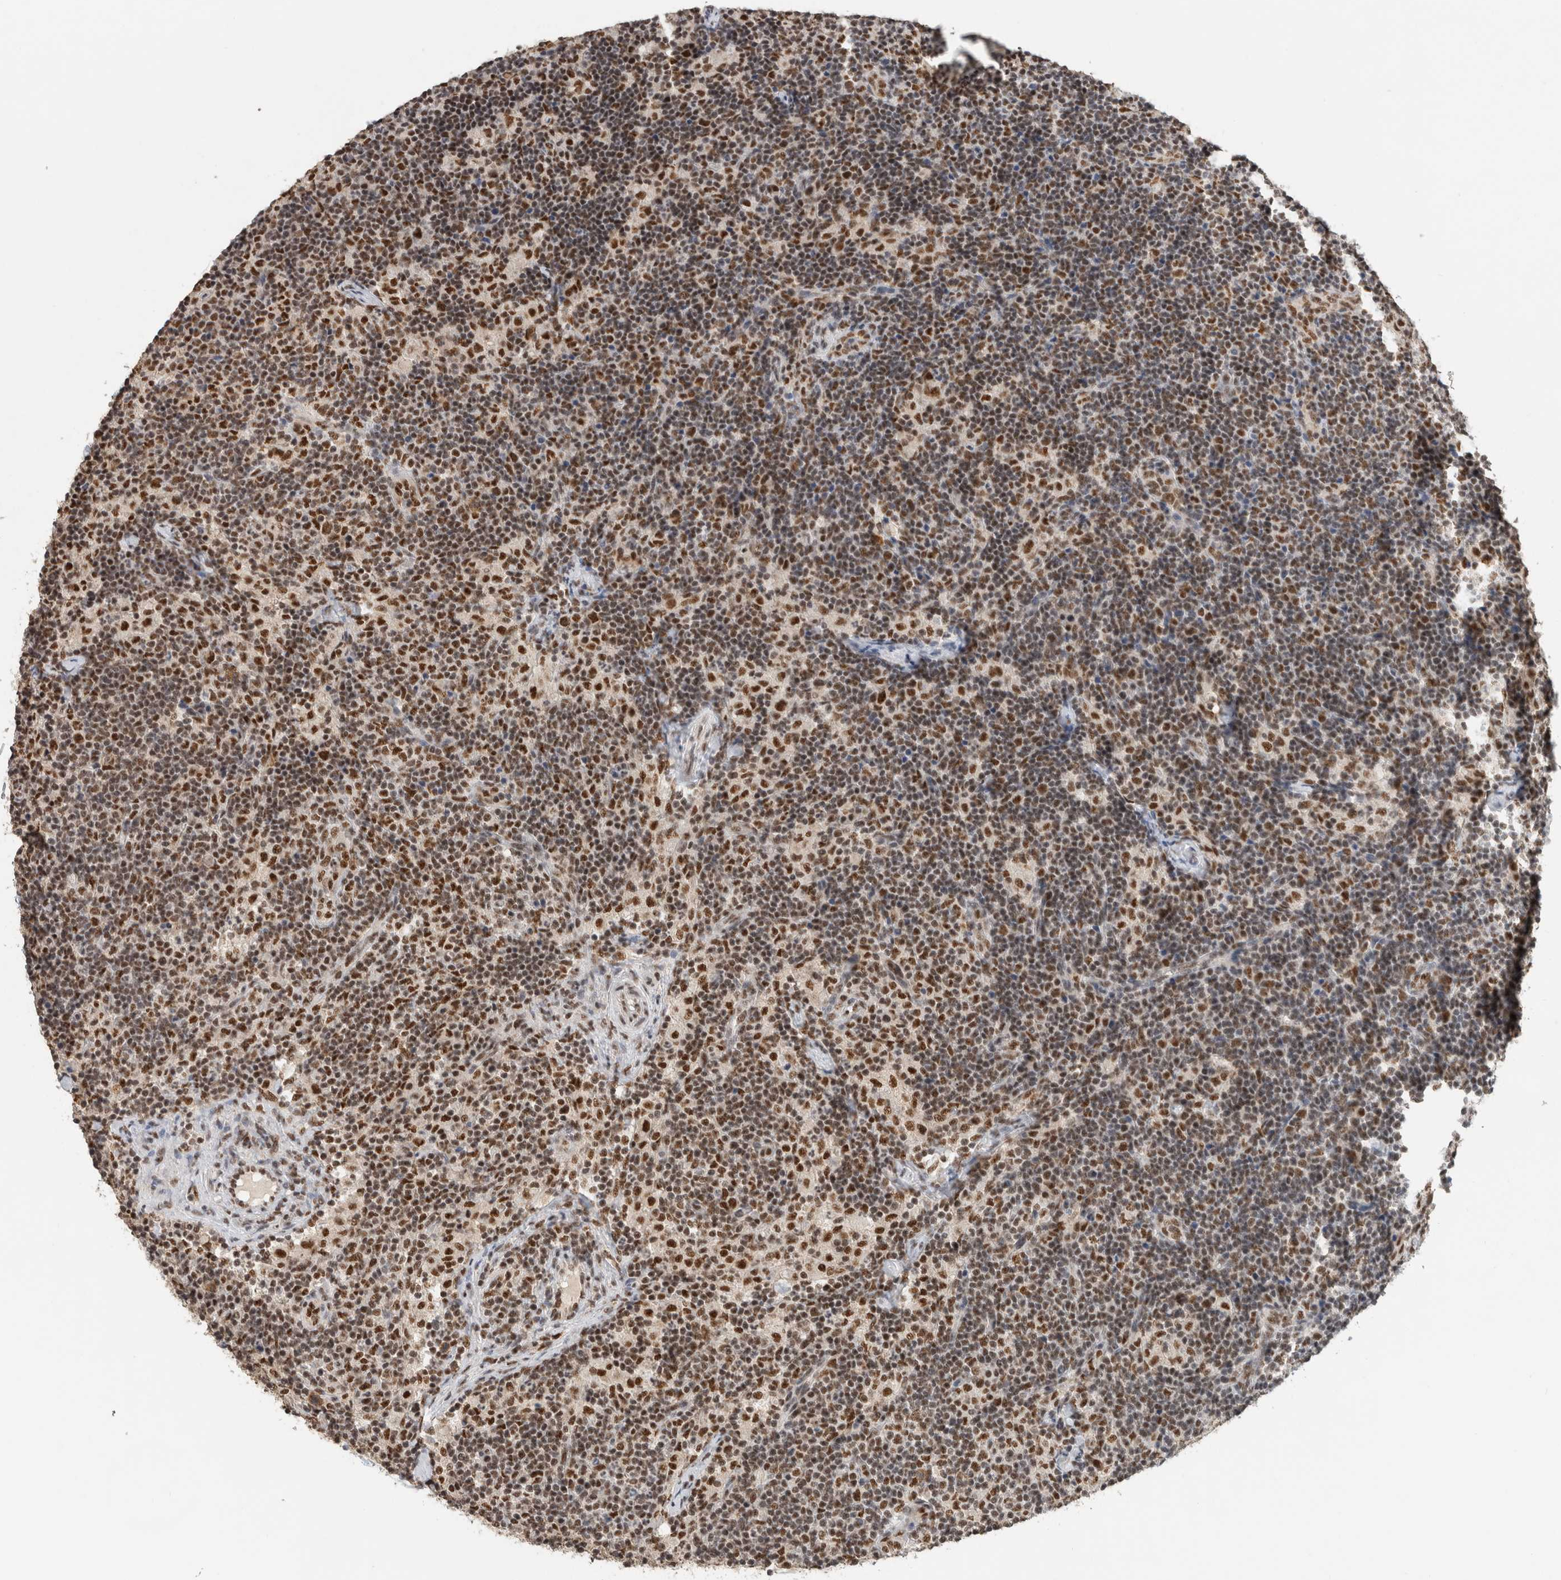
{"staining": {"intensity": "strong", "quantity": ">75%", "location": "nuclear"}, "tissue": "lymph node", "cell_type": "Germinal center cells", "image_type": "normal", "snomed": [{"axis": "morphology", "description": "Normal tissue, NOS"}, {"axis": "topography", "description": "Lymph node"}], "caption": "Immunohistochemistry (IHC) staining of benign lymph node, which displays high levels of strong nuclear positivity in approximately >75% of germinal center cells indicating strong nuclear protein staining. The staining was performed using DAB (3,3'-diaminobenzidine) (brown) for protein detection and nuclei were counterstained in hematoxylin (blue).", "gene": "DDX42", "patient": {"sex": "female", "age": 22}}